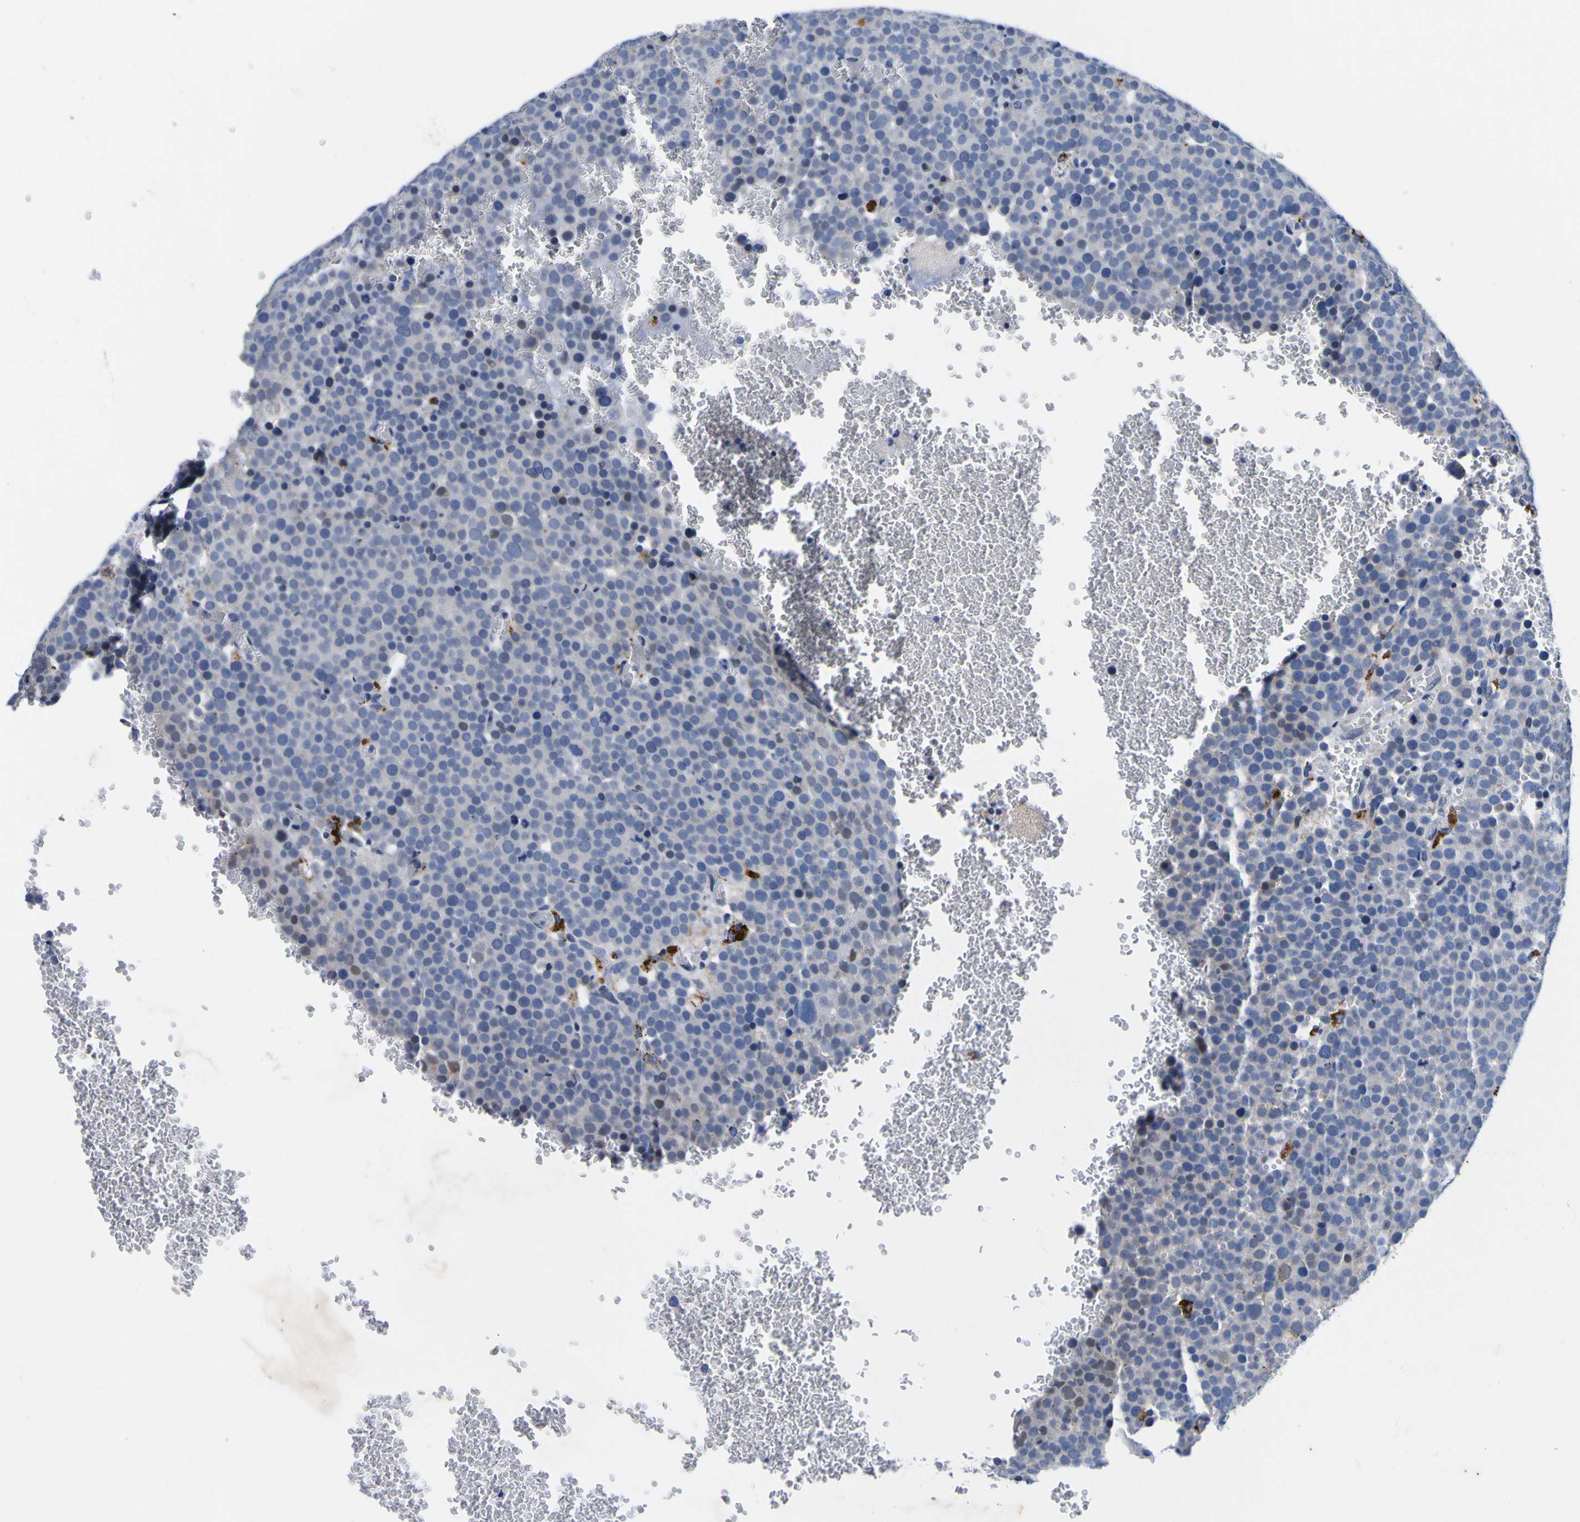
{"staining": {"intensity": "negative", "quantity": "none", "location": "none"}, "tissue": "testis cancer", "cell_type": "Tumor cells", "image_type": "cancer", "snomed": [{"axis": "morphology", "description": "Seminoma, NOS"}, {"axis": "topography", "description": "Testis"}], "caption": "Testis cancer (seminoma) stained for a protein using immunohistochemistry demonstrates no staining tumor cells.", "gene": "IGFLR1", "patient": {"sex": "male", "age": 71}}